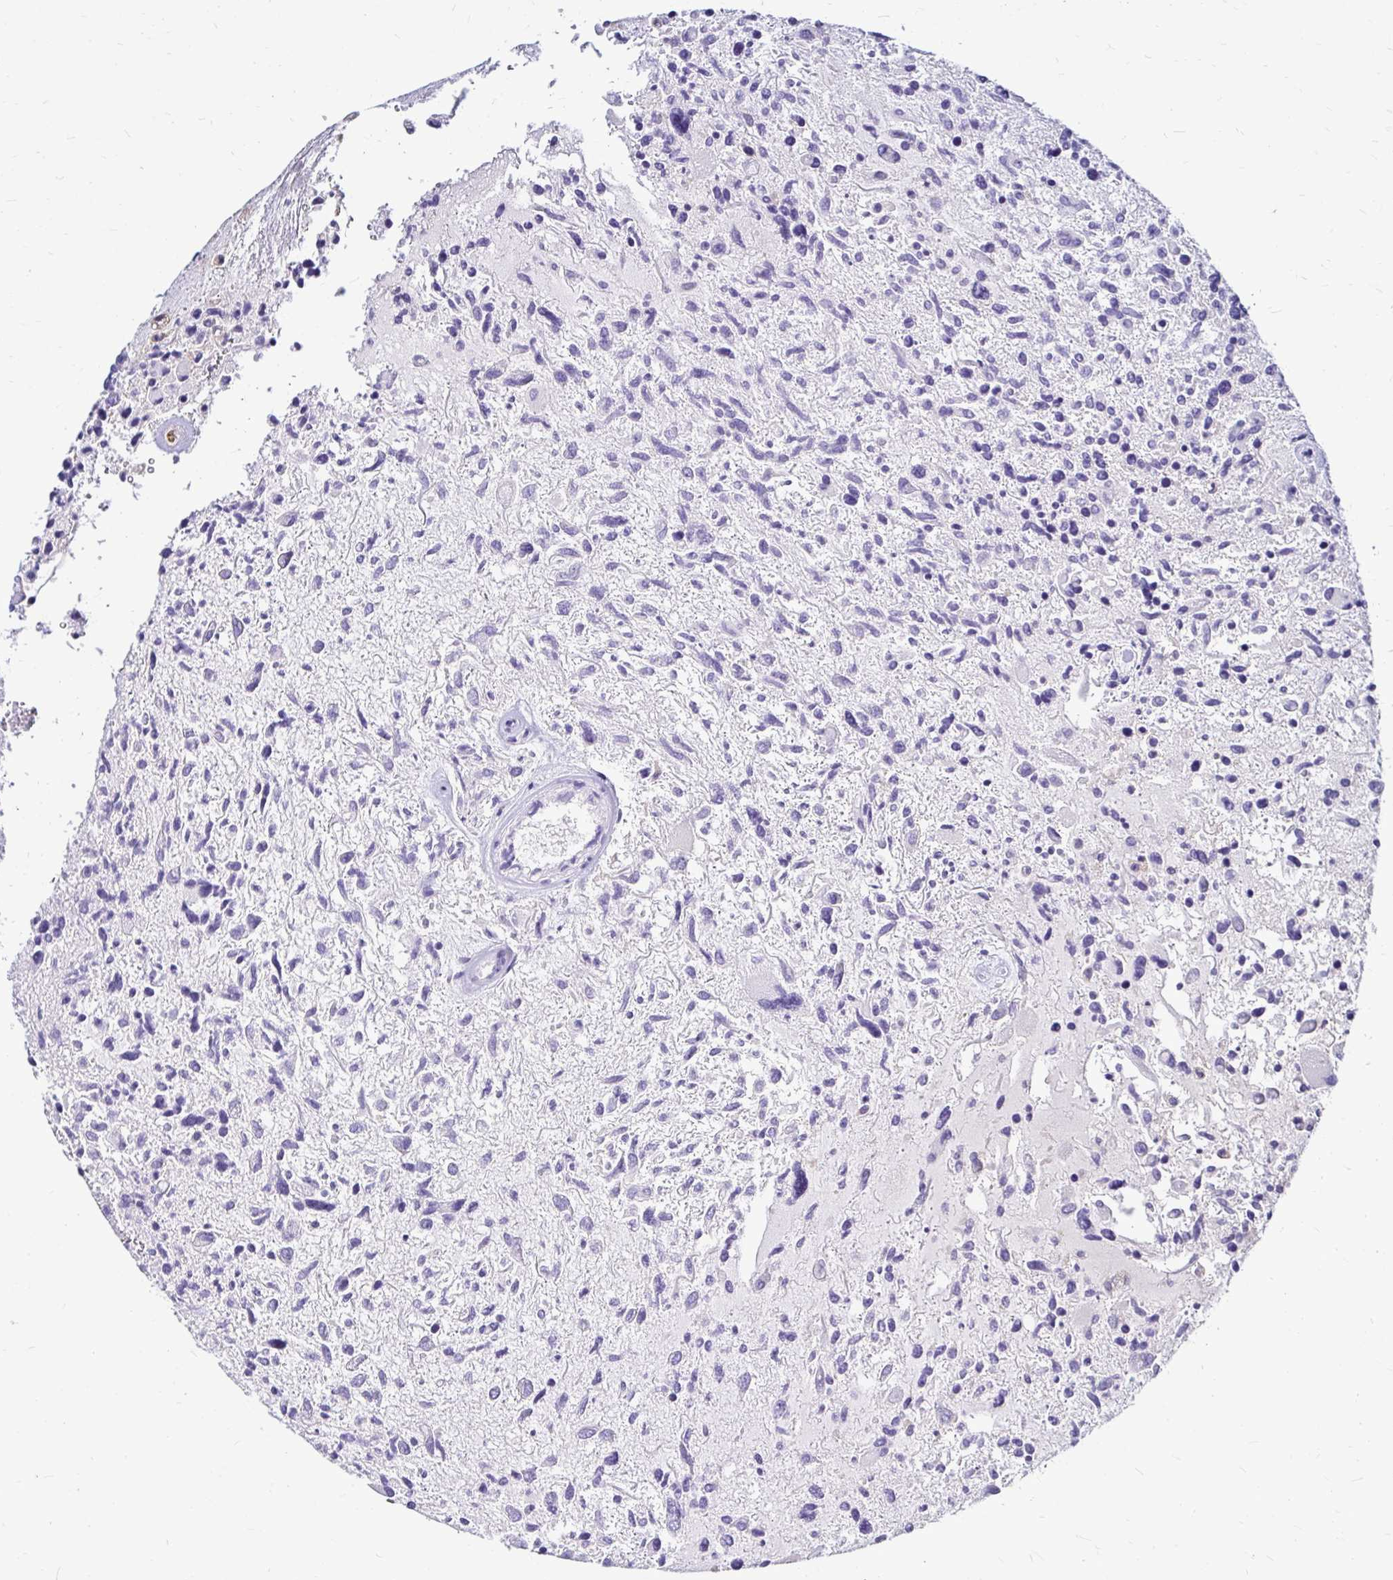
{"staining": {"intensity": "negative", "quantity": "none", "location": "none"}, "tissue": "glioma", "cell_type": "Tumor cells", "image_type": "cancer", "snomed": [{"axis": "morphology", "description": "Glioma, malignant, High grade"}, {"axis": "topography", "description": "Brain"}], "caption": "The histopathology image displays no significant positivity in tumor cells of glioma.", "gene": "IDH1", "patient": {"sex": "female", "age": 11}}